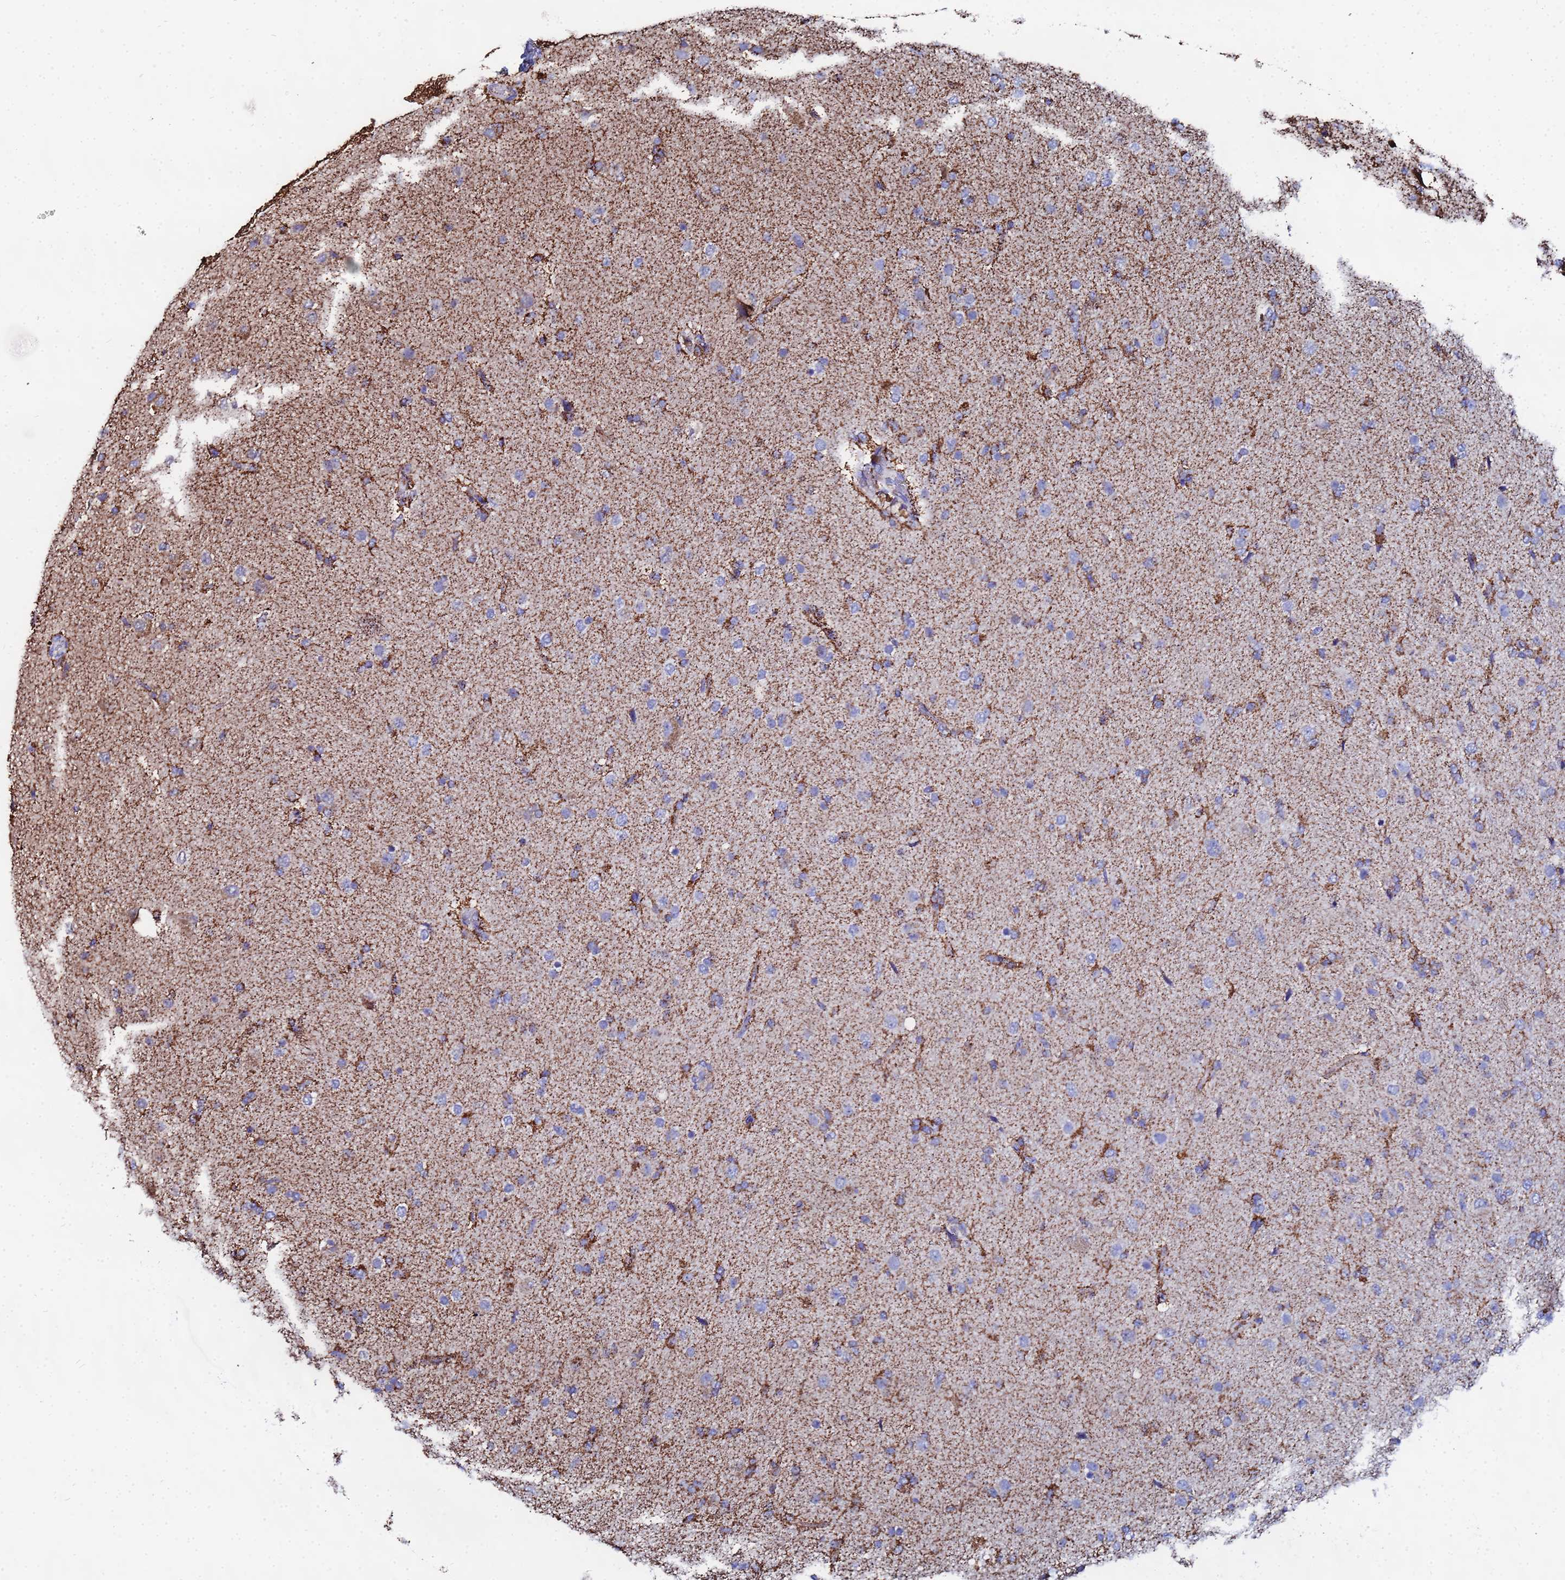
{"staining": {"intensity": "negative", "quantity": "none", "location": "none"}, "tissue": "glioma", "cell_type": "Tumor cells", "image_type": "cancer", "snomed": [{"axis": "morphology", "description": "Glioma, malignant, Low grade"}, {"axis": "topography", "description": "Brain"}], "caption": "Immunohistochemistry of human glioma shows no positivity in tumor cells.", "gene": "GLUD1", "patient": {"sex": "male", "age": 65}}